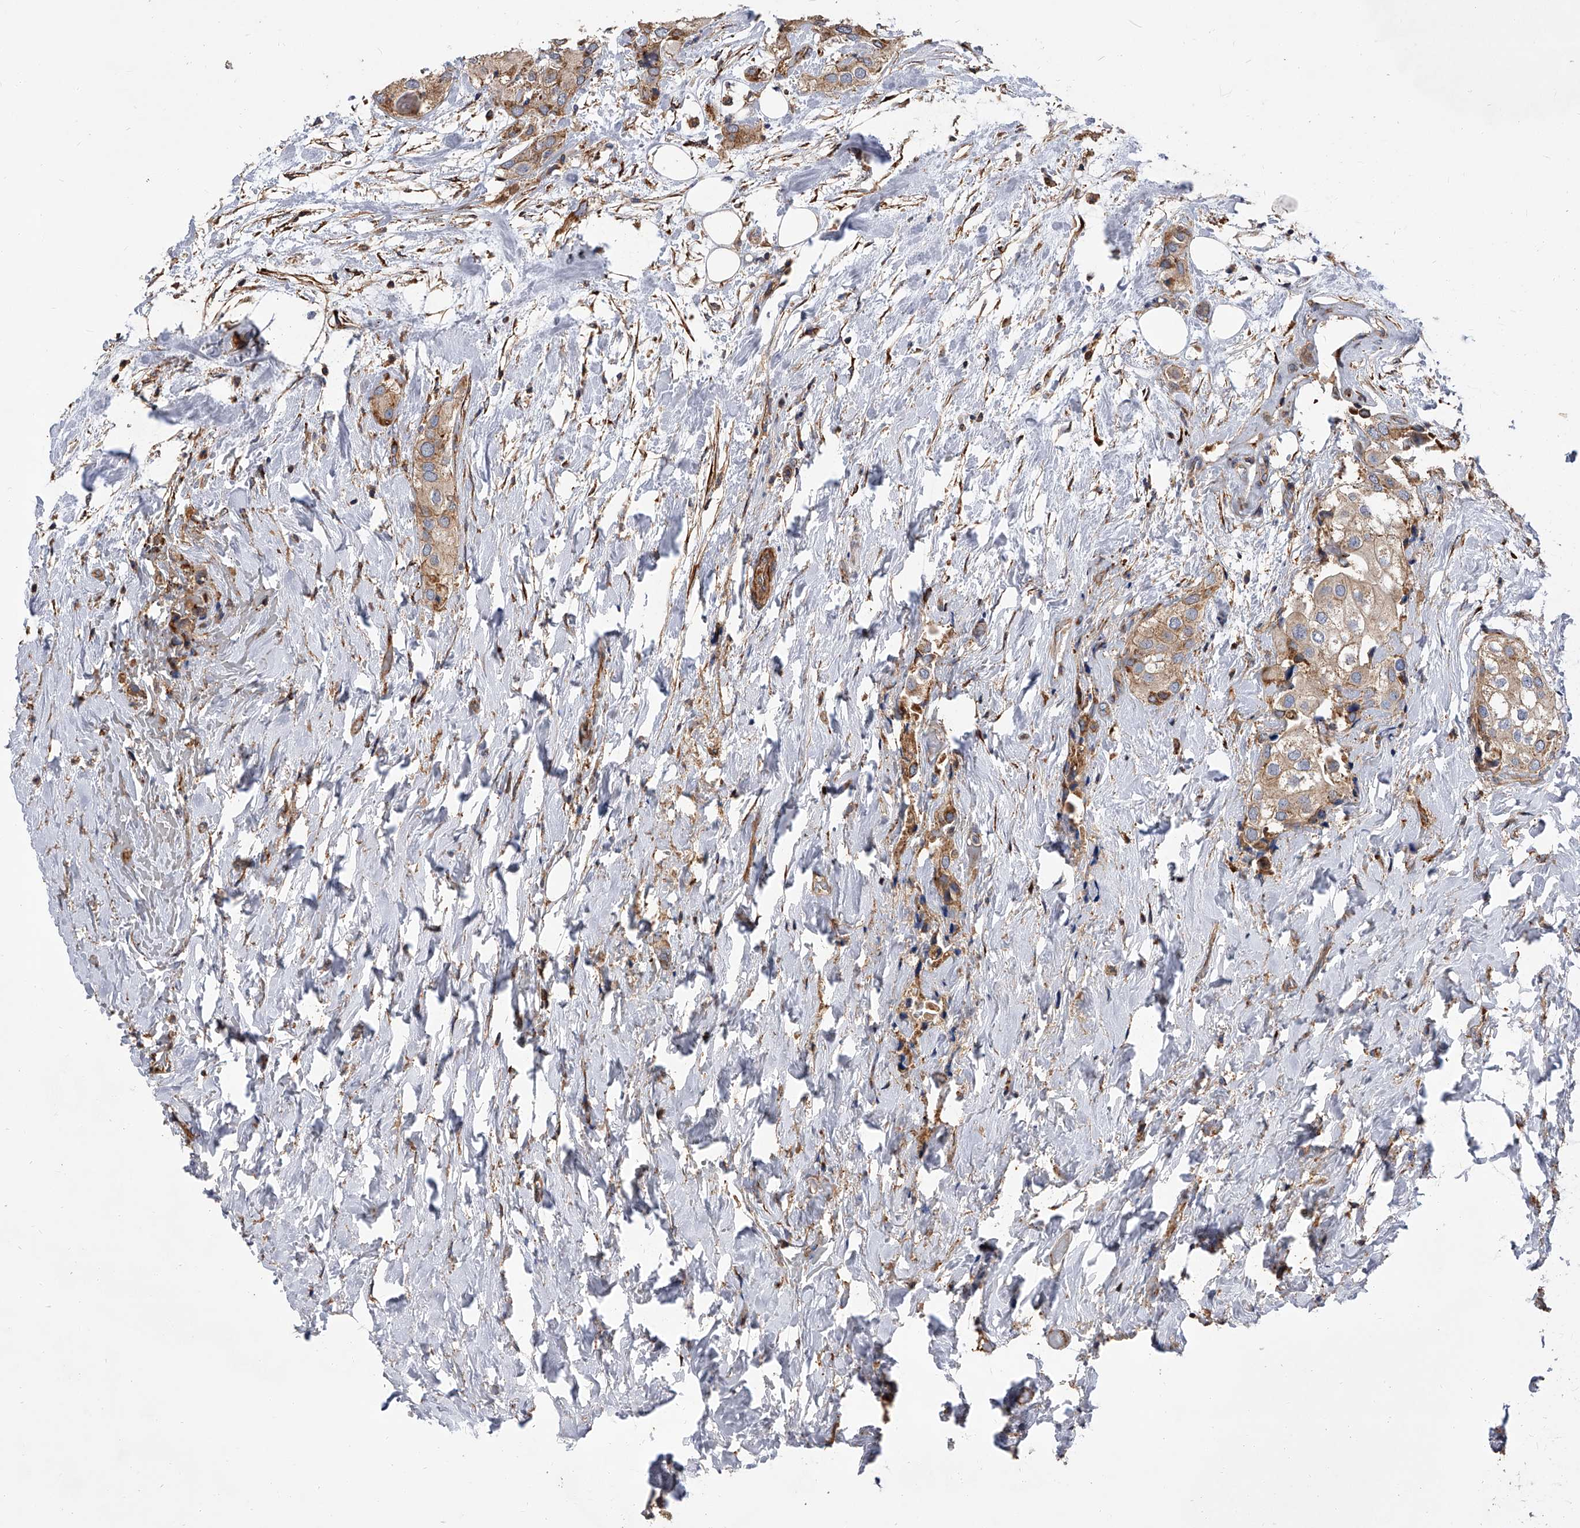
{"staining": {"intensity": "weak", "quantity": "<25%", "location": "cytoplasmic/membranous"}, "tissue": "urothelial cancer", "cell_type": "Tumor cells", "image_type": "cancer", "snomed": [{"axis": "morphology", "description": "Urothelial carcinoma, High grade"}, {"axis": "topography", "description": "Urinary bladder"}], "caption": "IHC of human urothelial carcinoma (high-grade) displays no staining in tumor cells.", "gene": "PISD", "patient": {"sex": "male", "age": 64}}